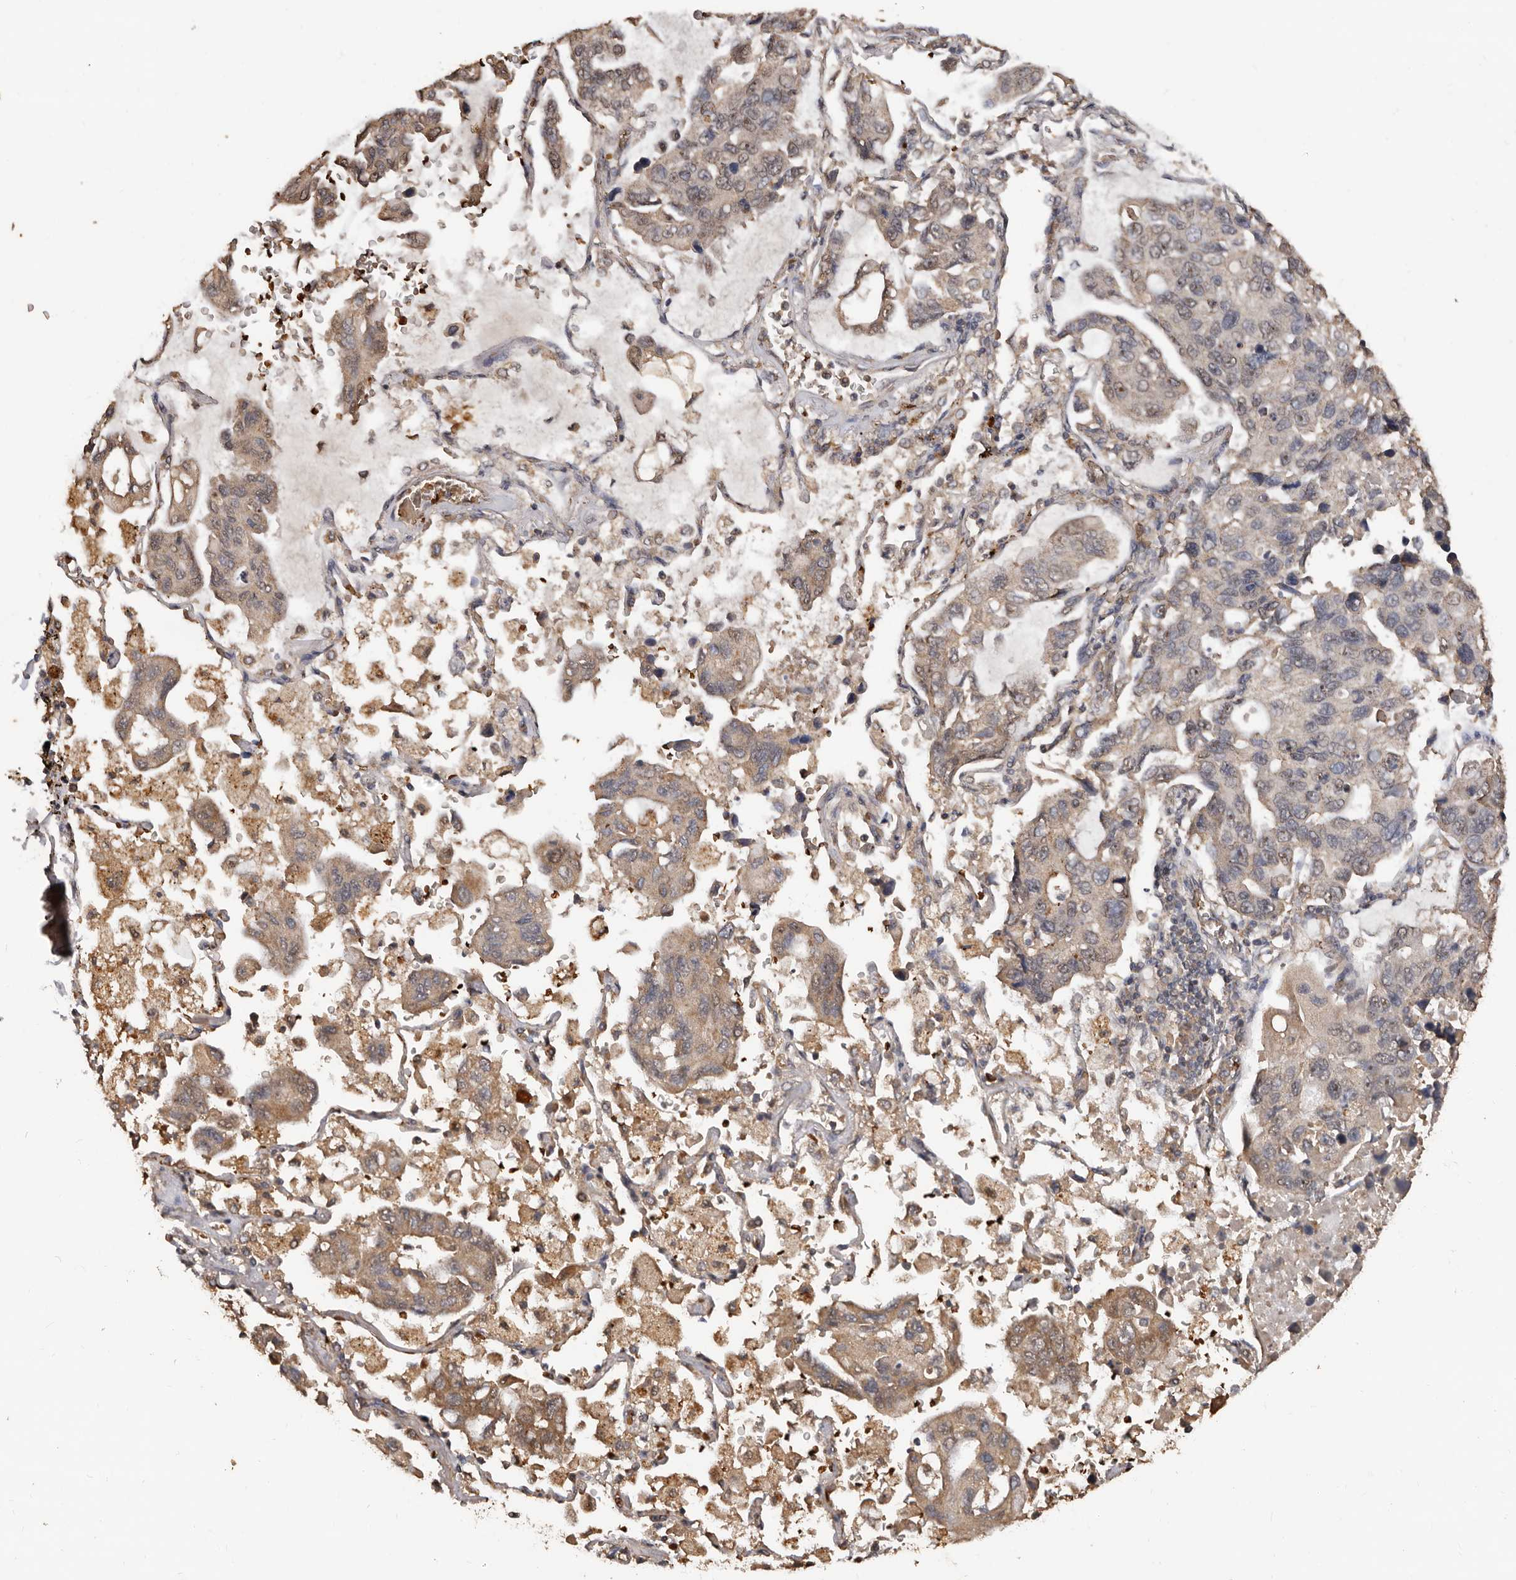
{"staining": {"intensity": "weak", "quantity": "25%-75%", "location": "cytoplasmic/membranous"}, "tissue": "lung cancer", "cell_type": "Tumor cells", "image_type": "cancer", "snomed": [{"axis": "morphology", "description": "Adenocarcinoma, NOS"}, {"axis": "topography", "description": "Lung"}], "caption": "Brown immunohistochemical staining in human lung cancer displays weak cytoplasmic/membranous positivity in about 25%-75% of tumor cells. Using DAB (3,3'-diaminobenzidine) (brown) and hematoxylin (blue) stains, captured at high magnification using brightfield microscopy.", "gene": "GRAMD2A", "patient": {"sex": "male", "age": 64}}